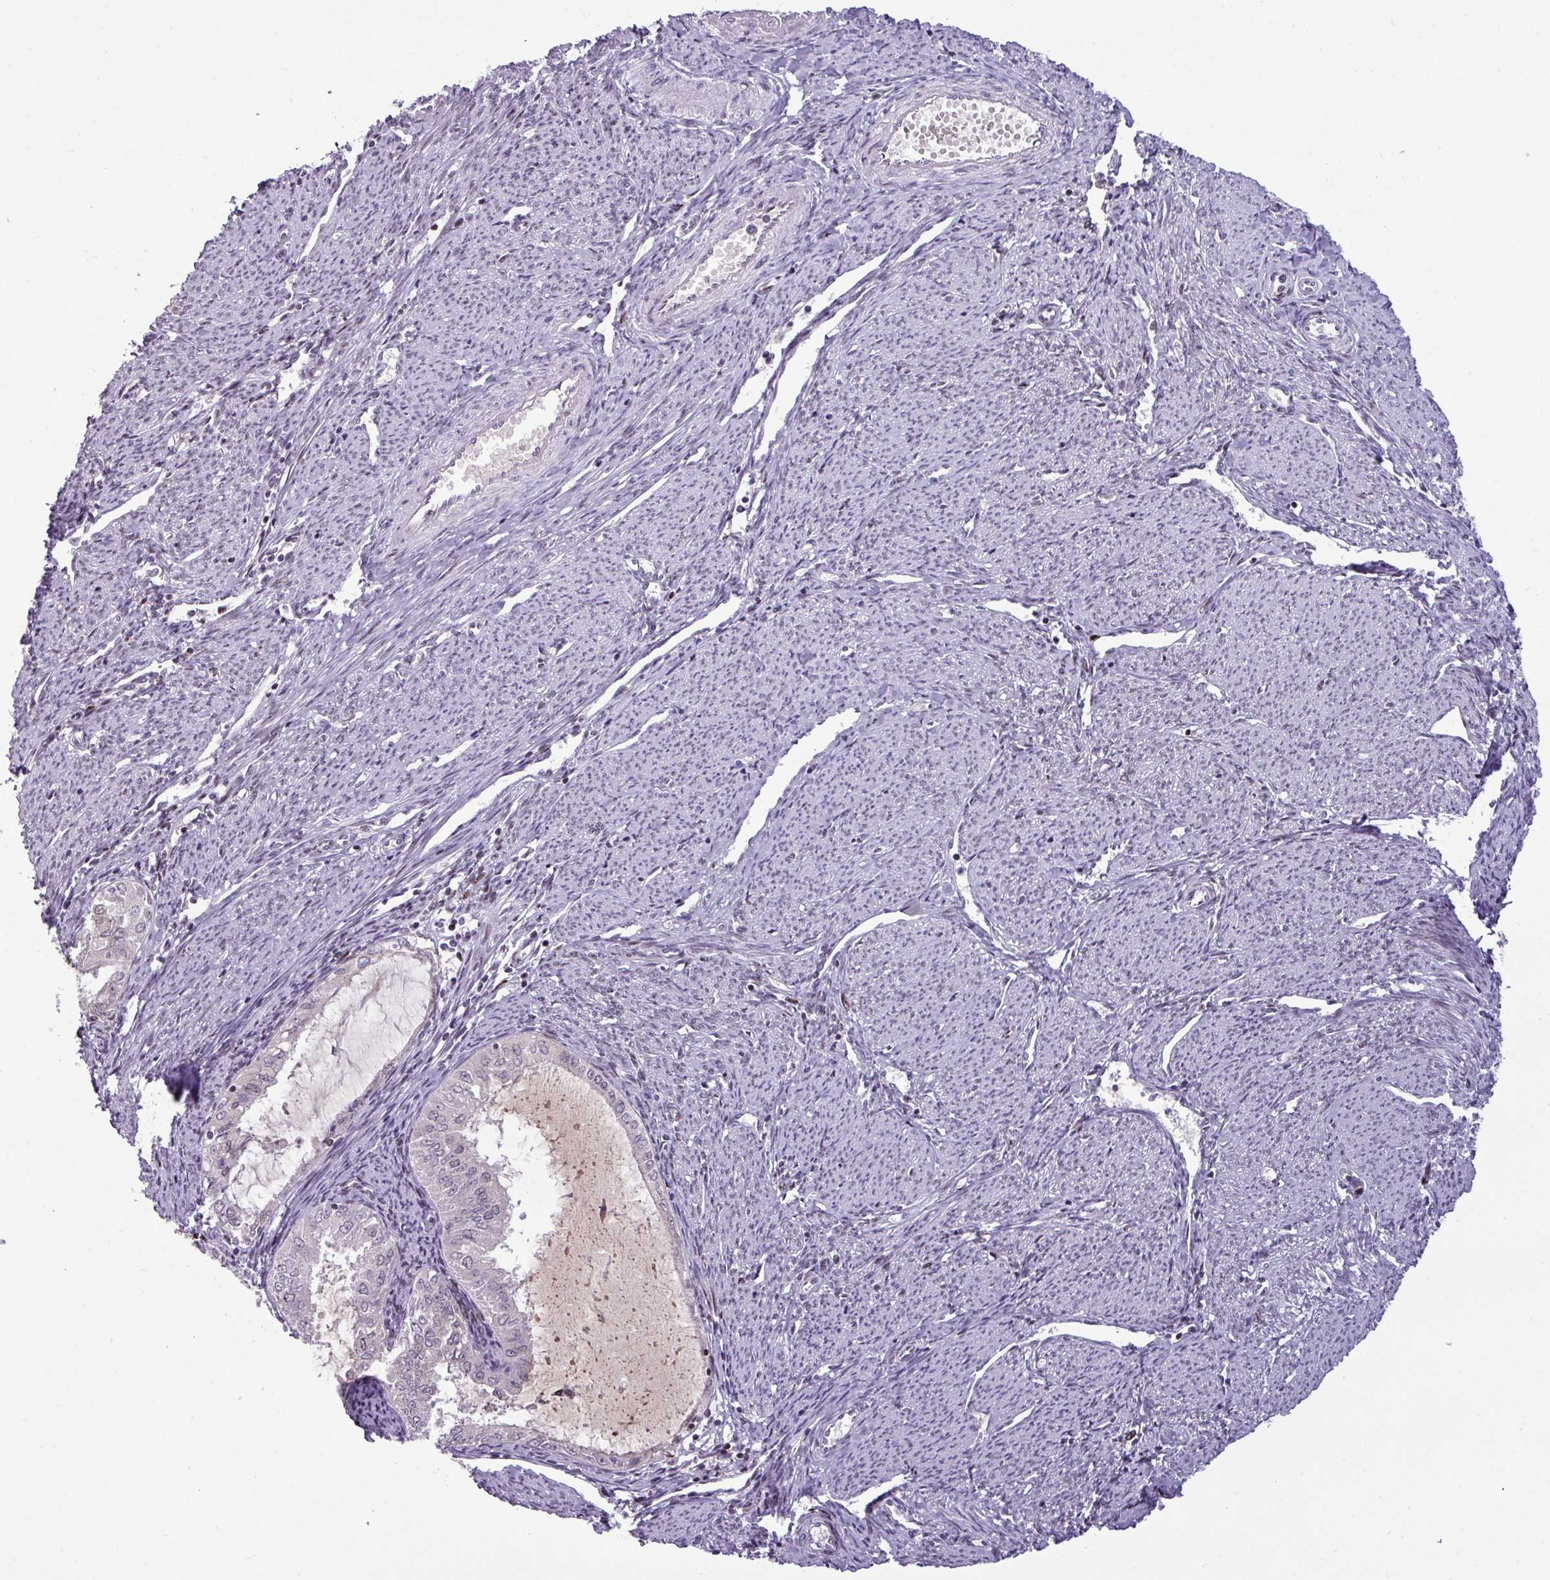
{"staining": {"intensity": "negative", "quantity": "none", "location": "none"}, "tissue": "endometrial cancer", "cell_type": "Tumor cells", "image_type": "cancer", "snomed": [{"axis": "morphology", "description": "Adenocarcinoma, NOS"}, {"axis": "topography", "description": "Endometrium"}], "caption": "DAB immunohistochemical staining of human endometrial adenocarcinoma demonstrates no significant expression in tumor cells.", "gene": "SLC66A2", "patient": {"sex": "female", "age": 70}}